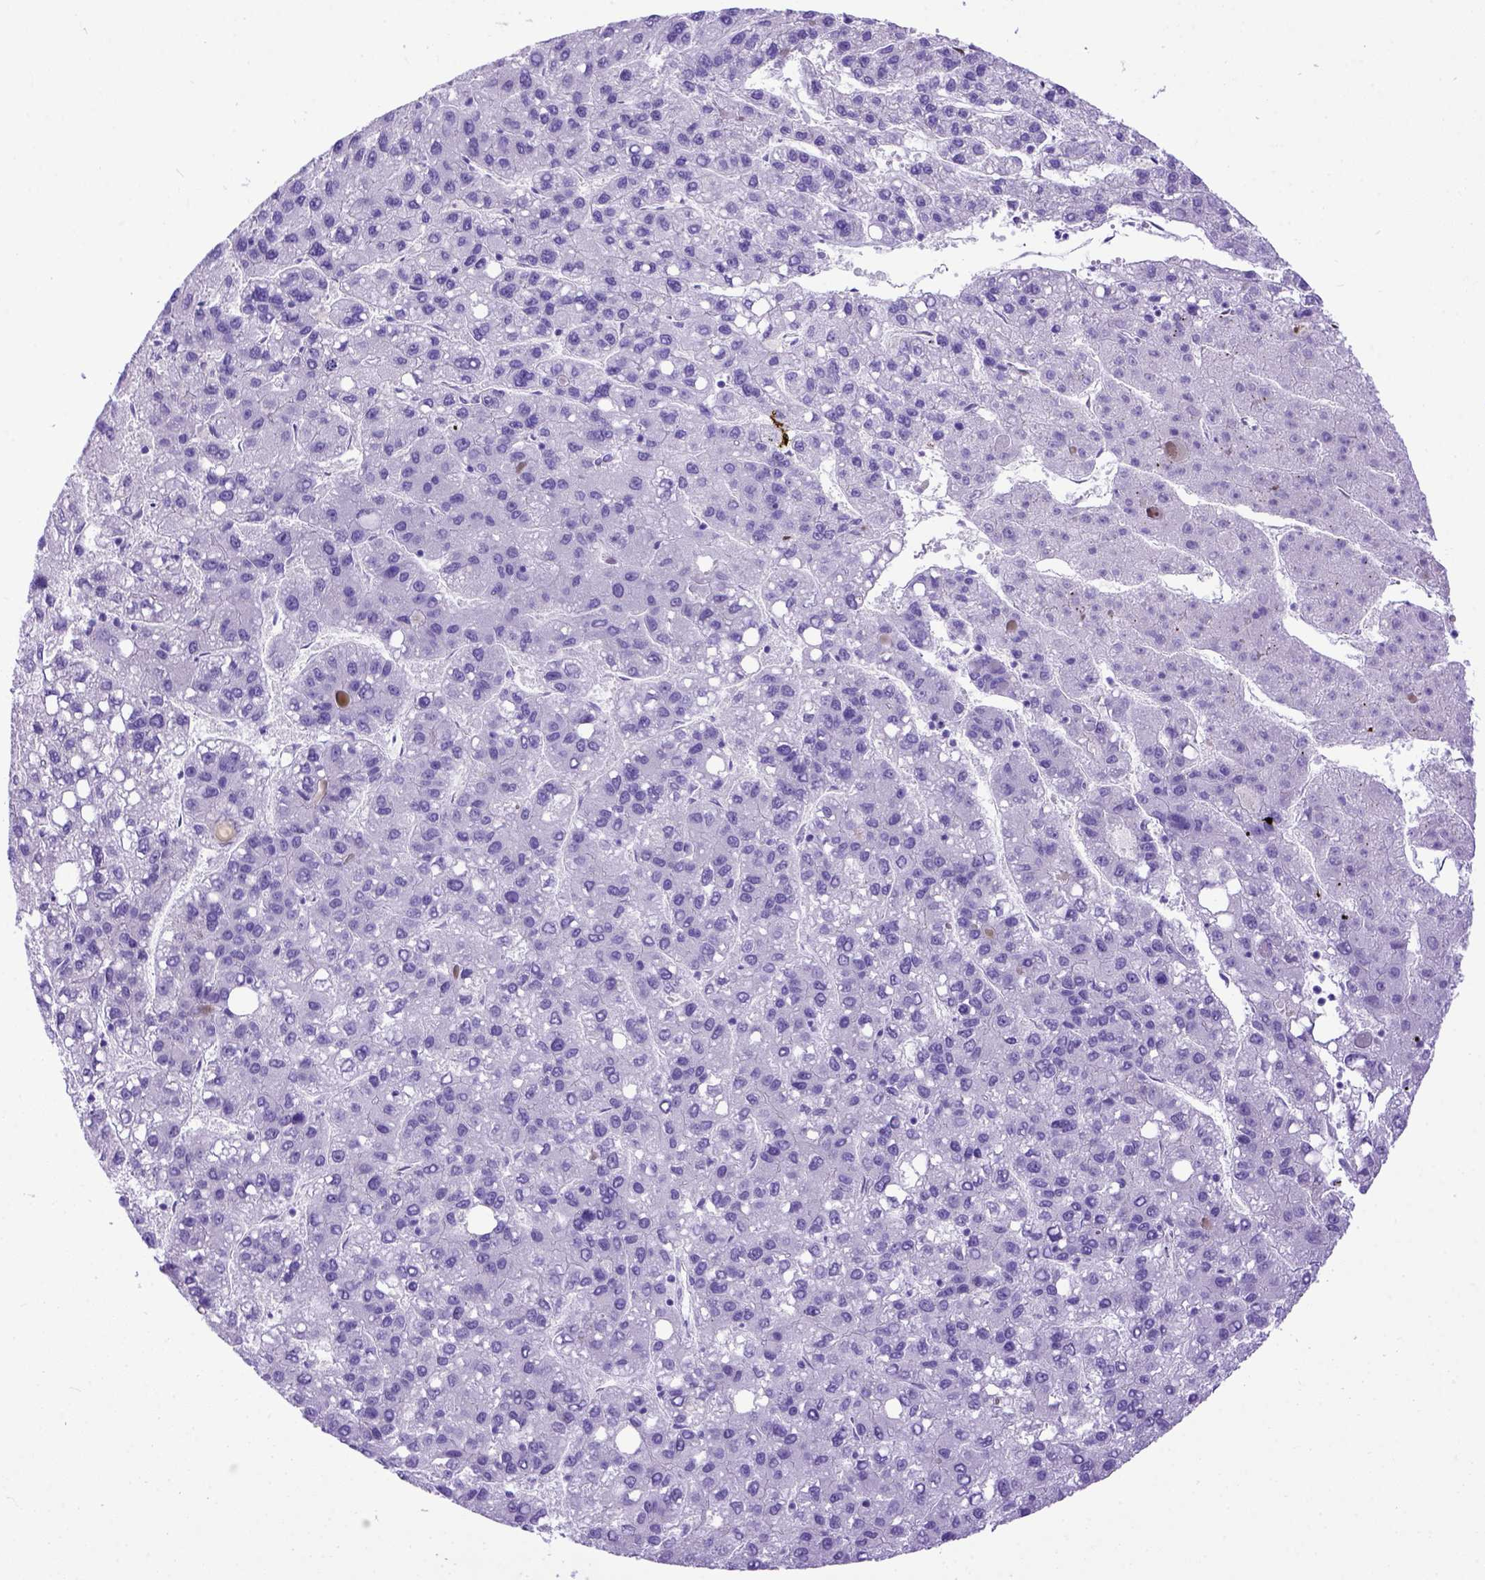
{"staining": {"intensity": "negative", "quantity": "none", "location": "none"}, "tissue": "liver cancer", "cell_type": "Tumor cells", "image_type": "cancer", "snomed": [{"axis": "morphology", "description": "Carcinoma, Hepatocellular, NOS"}, {"axis": "topography", "description": "Liver"}], "caption": "Tumor cells show no significant protein positivity in liver cancer (hepatocellular carcinoma).", "gene": "MEOX2", "patient": {"sex": "female", "age": 82}}